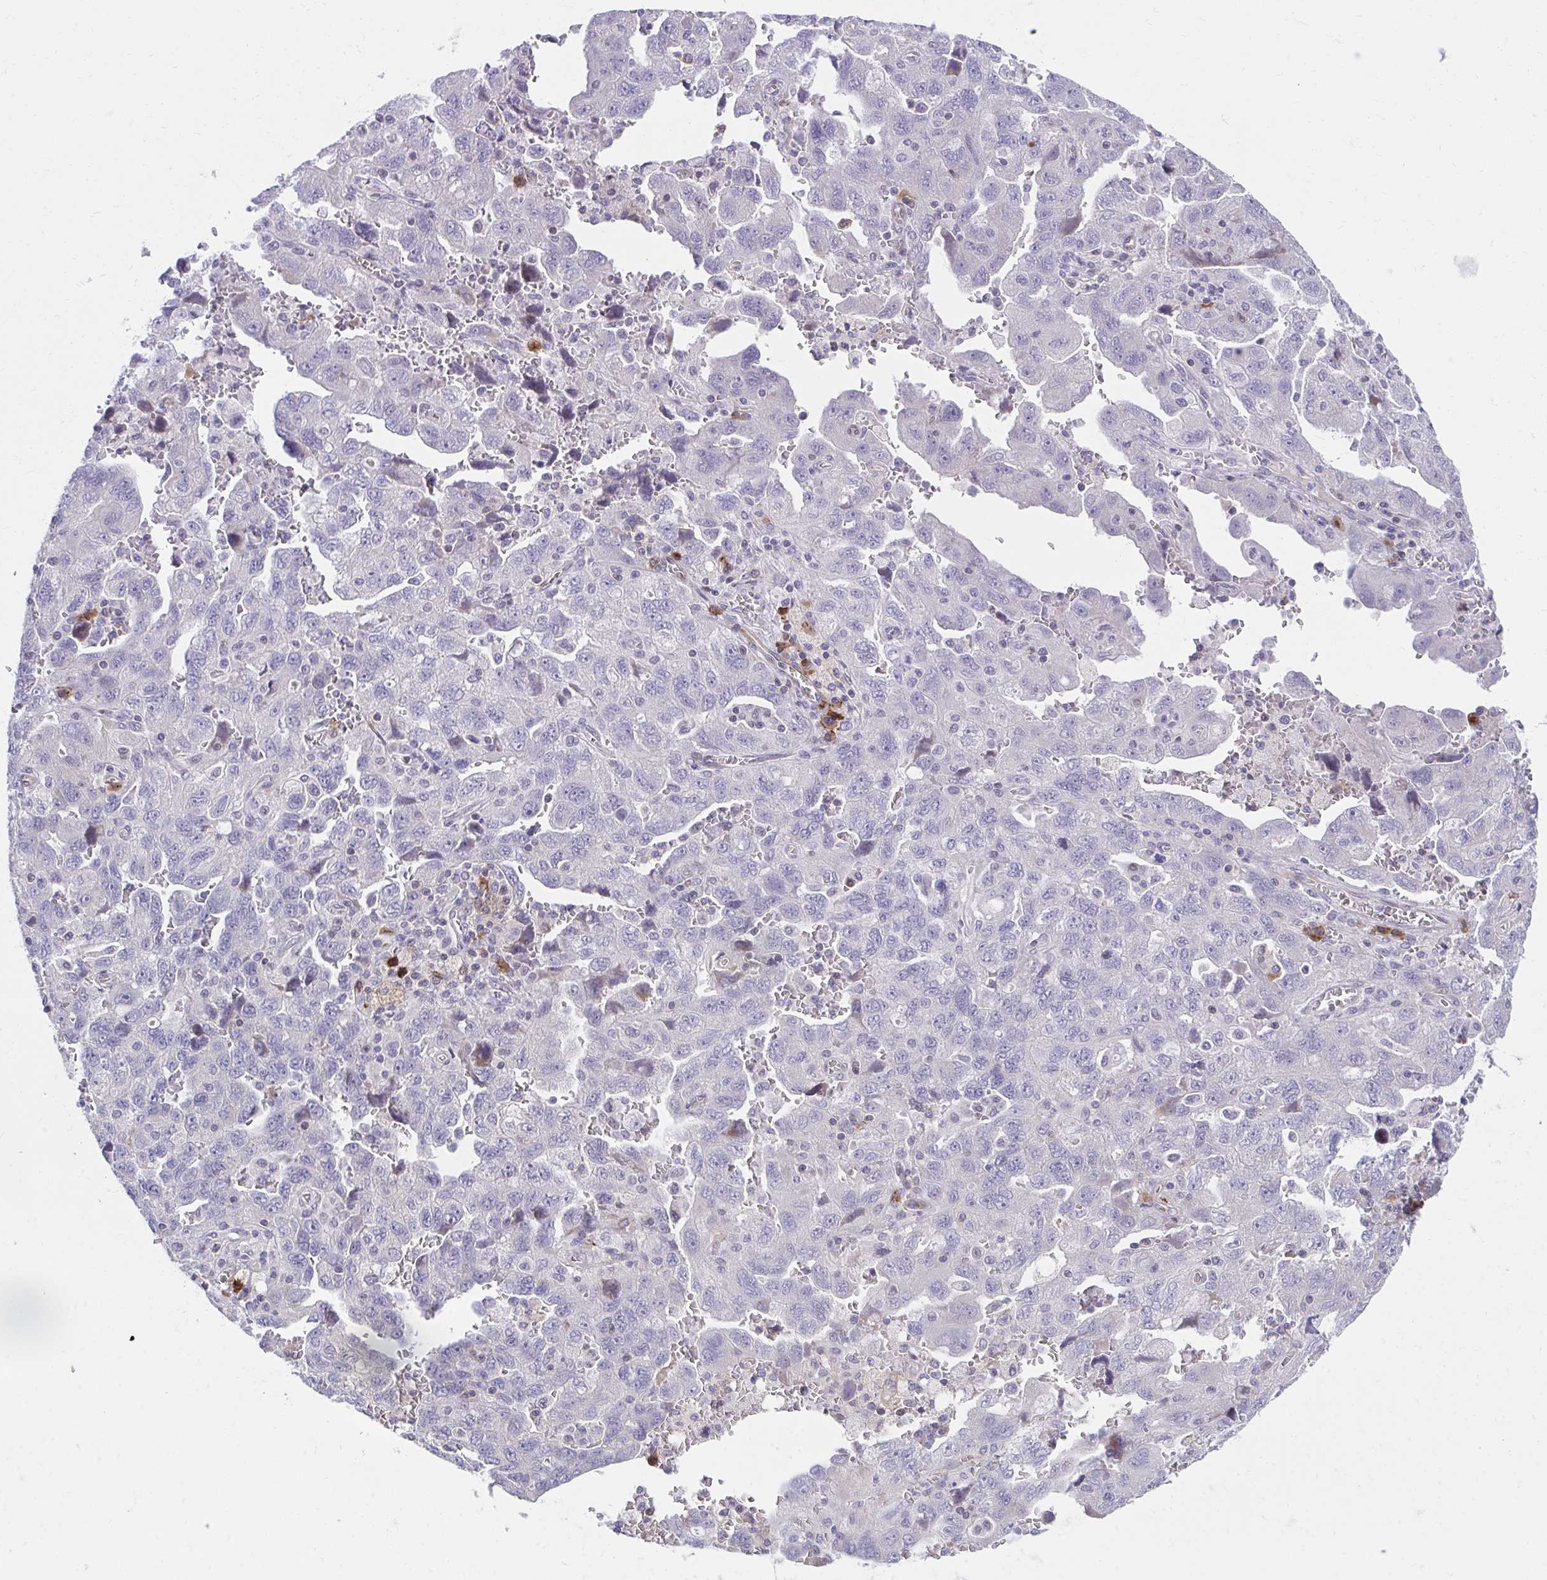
{"staining": {"intensity": "negative", "quantity": "none", "location": "none"}, "tissue": "ovarian cancer", "cell_type": "Tumor cells", "image_type": "cancer", "snomed": [{"axis": "morphology", "description": "Carcinoma, NOS"}, {"axis": "morphology", "description": "Cystadenocarcinoma, serous, NOS"}, {"axis": "topography", "description": "Ovary"}], "caption": "Immunohistochemical staining of carcinoma (ovarian) reveals no significant positivity in tumor cells.", "gene": "SLAMF7", "patient": {"sex": "female", "age": 69}}